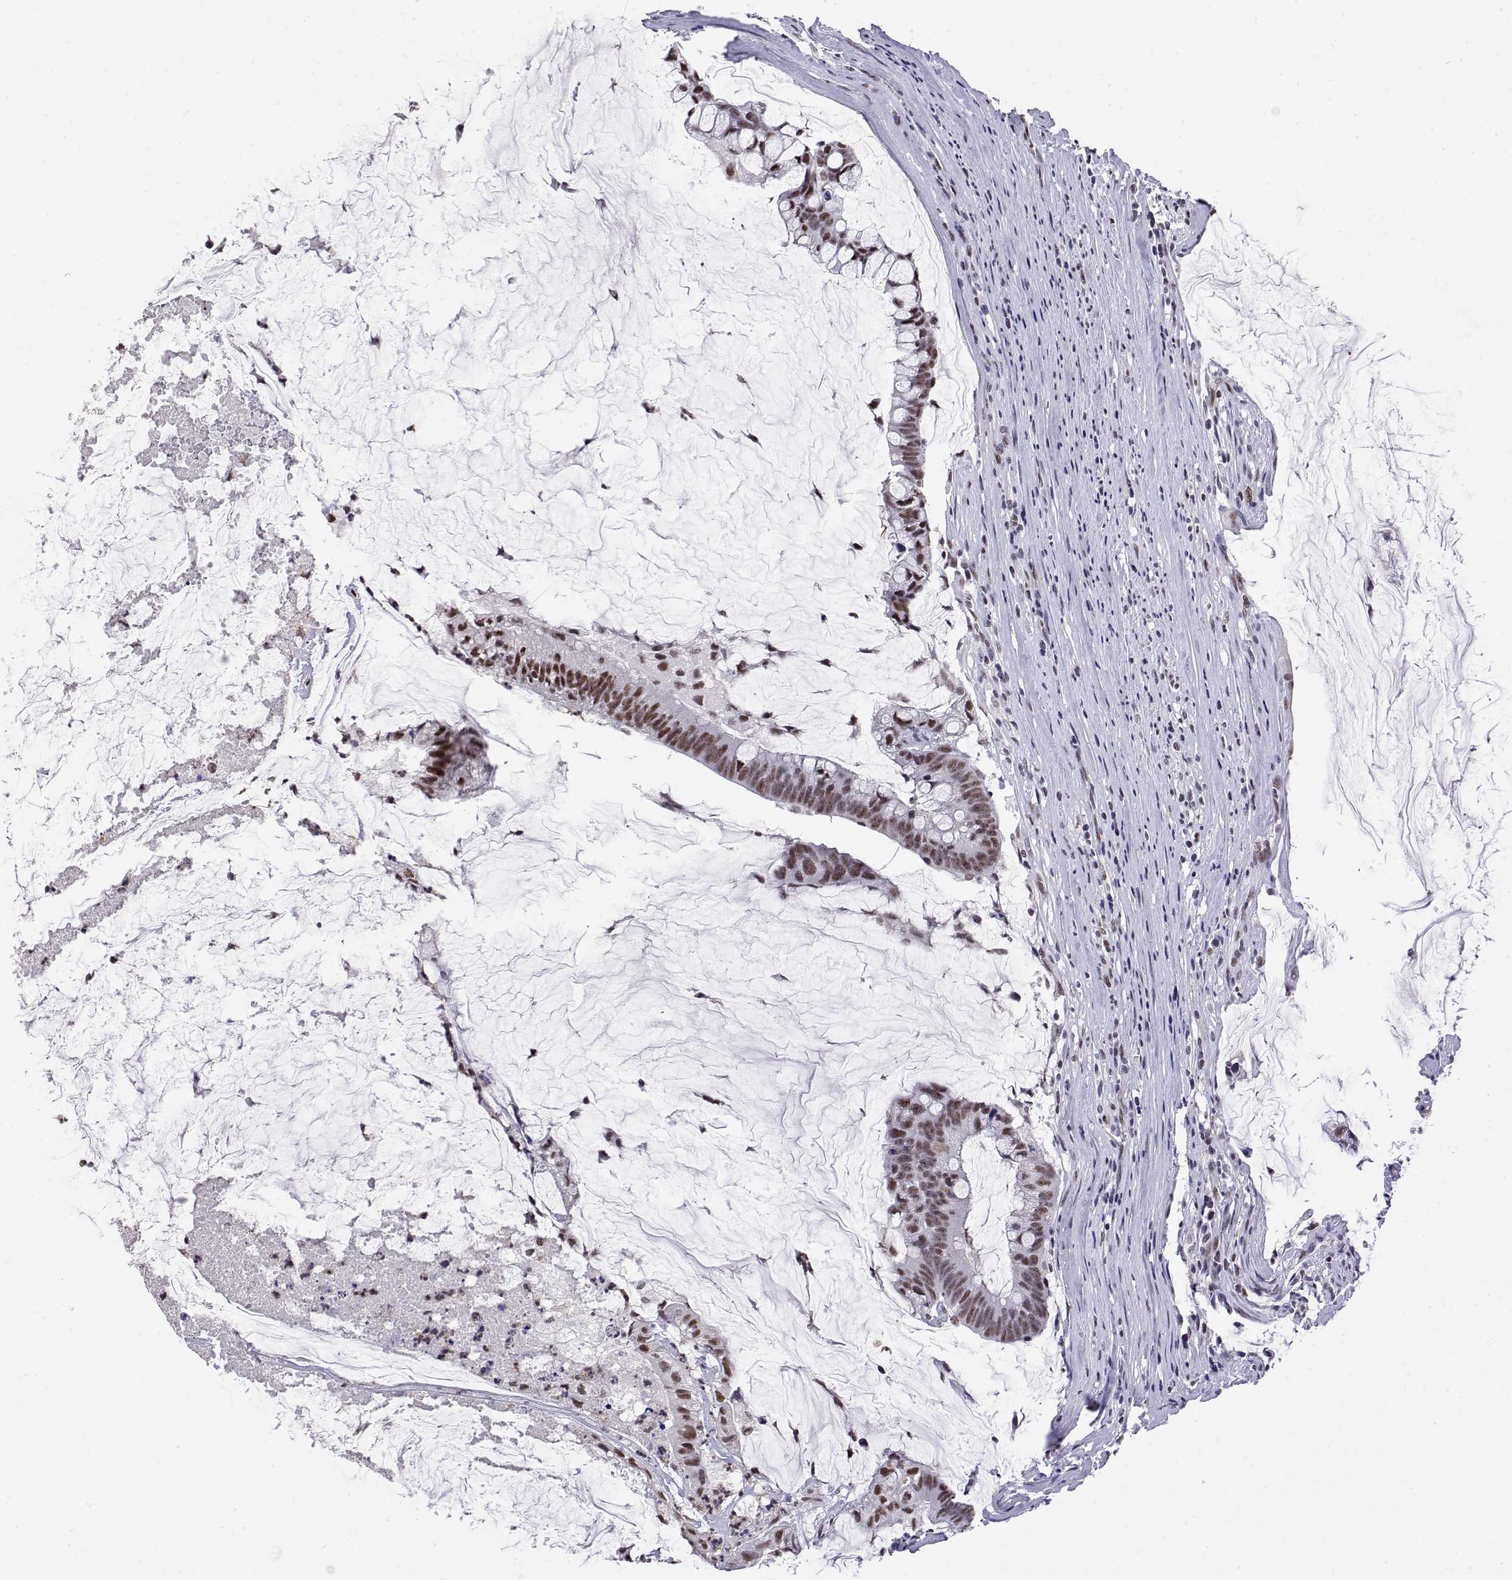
{"staining": {"intensity": "moderate", "quantity": ">75%", "location": "nuclear"}, "tissue": "colorectal cancer", "cell_type": "Tumor cells", "image_type": "cancer", "snomed": [{"axis": "morphology", "description": "Adenocarcinoma, NOS"}, {"axis": "topography", "description": "Colon"}], "caption": "Human adenocarcinoma (colorectal) stained for a protein (brown) exhibits moderate nuclear positive staining in about >75% of tumor cells.", "gene": "POLDIP3", "patient": {"sex": "male", "age": 62}}